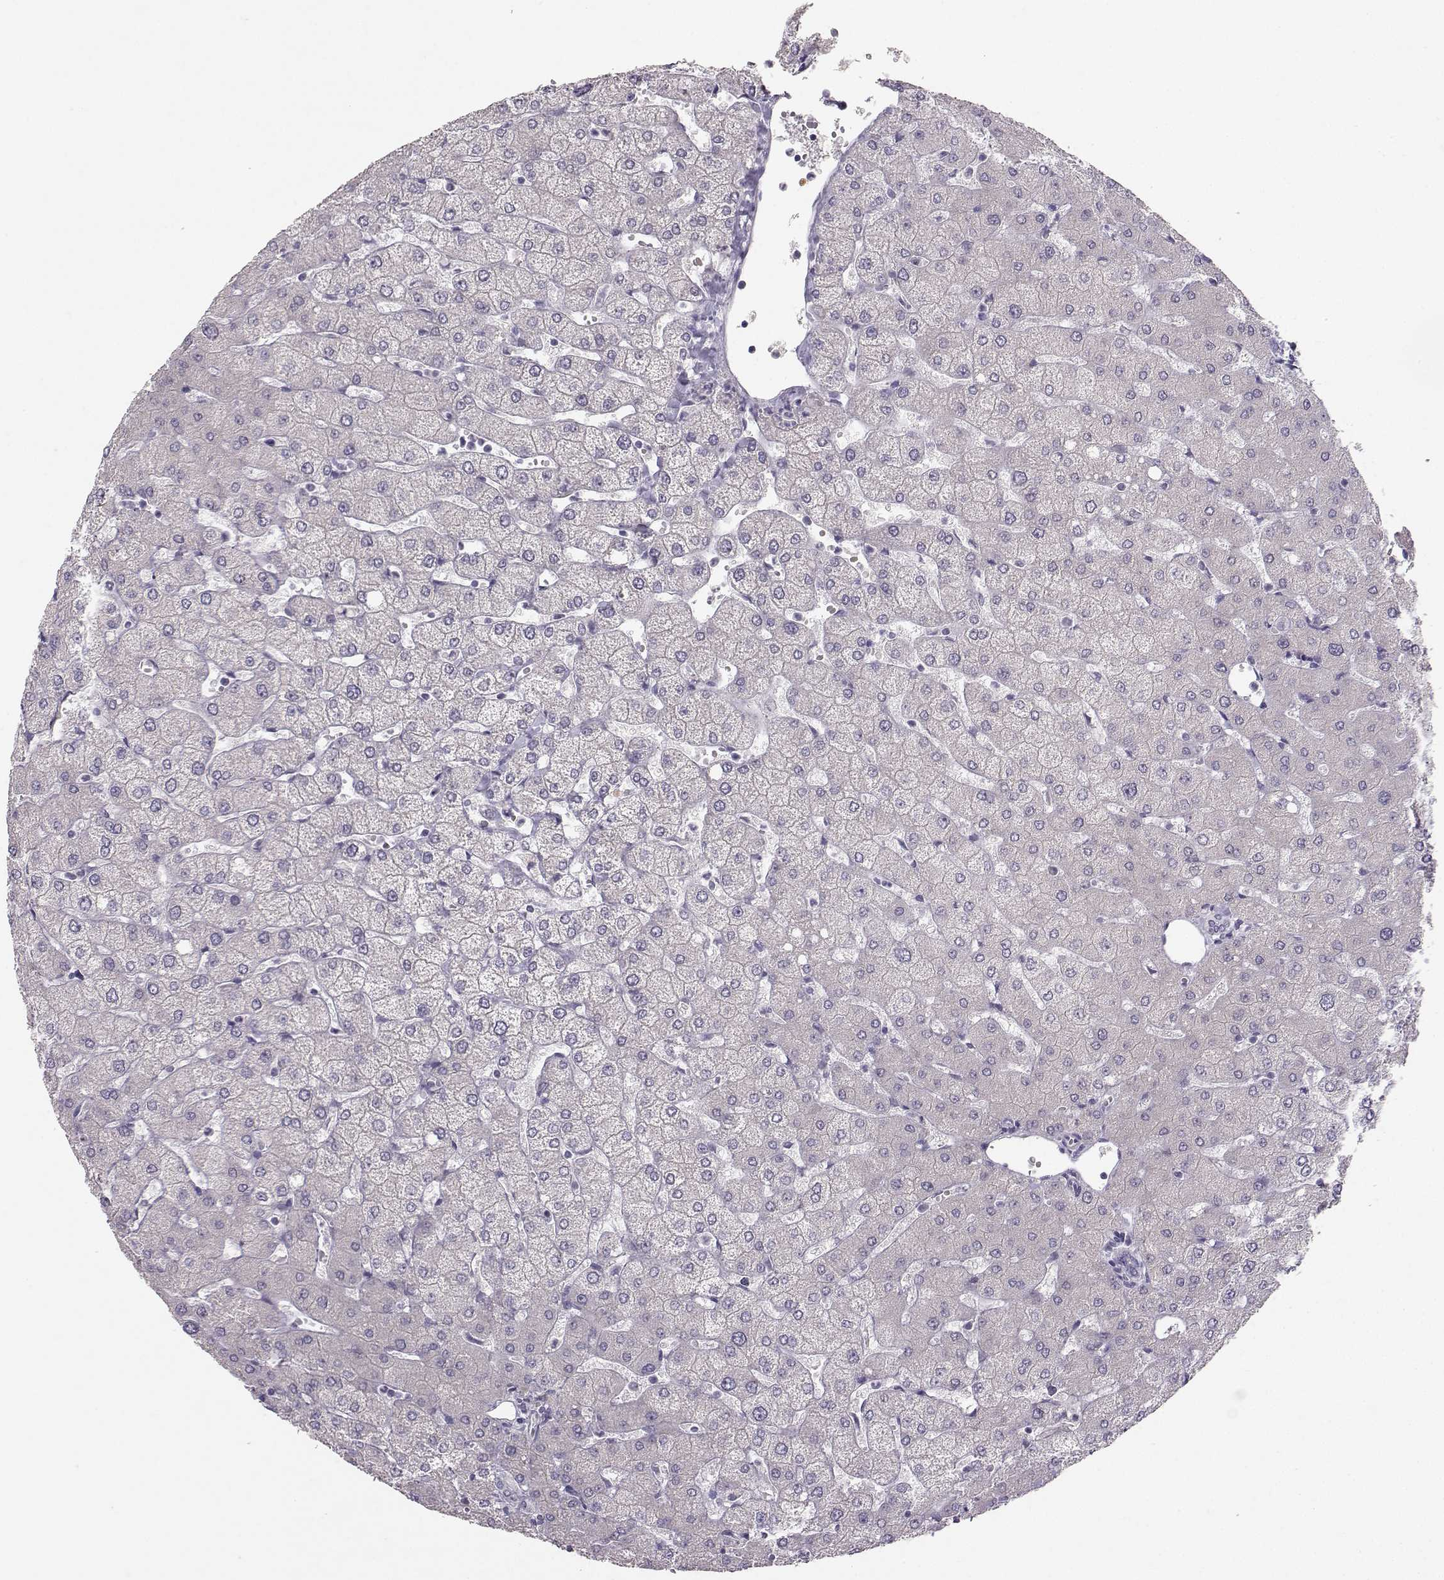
{"staining": {"intensity": "negative", "quantity": "none", "location": "none"}, "tissue": "liver", "cell_type": "Cholangiocytes", "image_type": "normal", "snomed": [{"axis": "morphology", "description": "Normal tissue, NOS"}, {"axis": "topography", "description": "Liver"}], "caption": "Cholangiocytes are negative for protein expression in normal human liver. (Stains: DAB (3,3'-diaminobenzidine) IHC with hematoxylin counter stain, Microscopy: brightfield microscopy at high magnification).", "gene": "PKP2", "patient": {"sex": "female", "age": 54}}